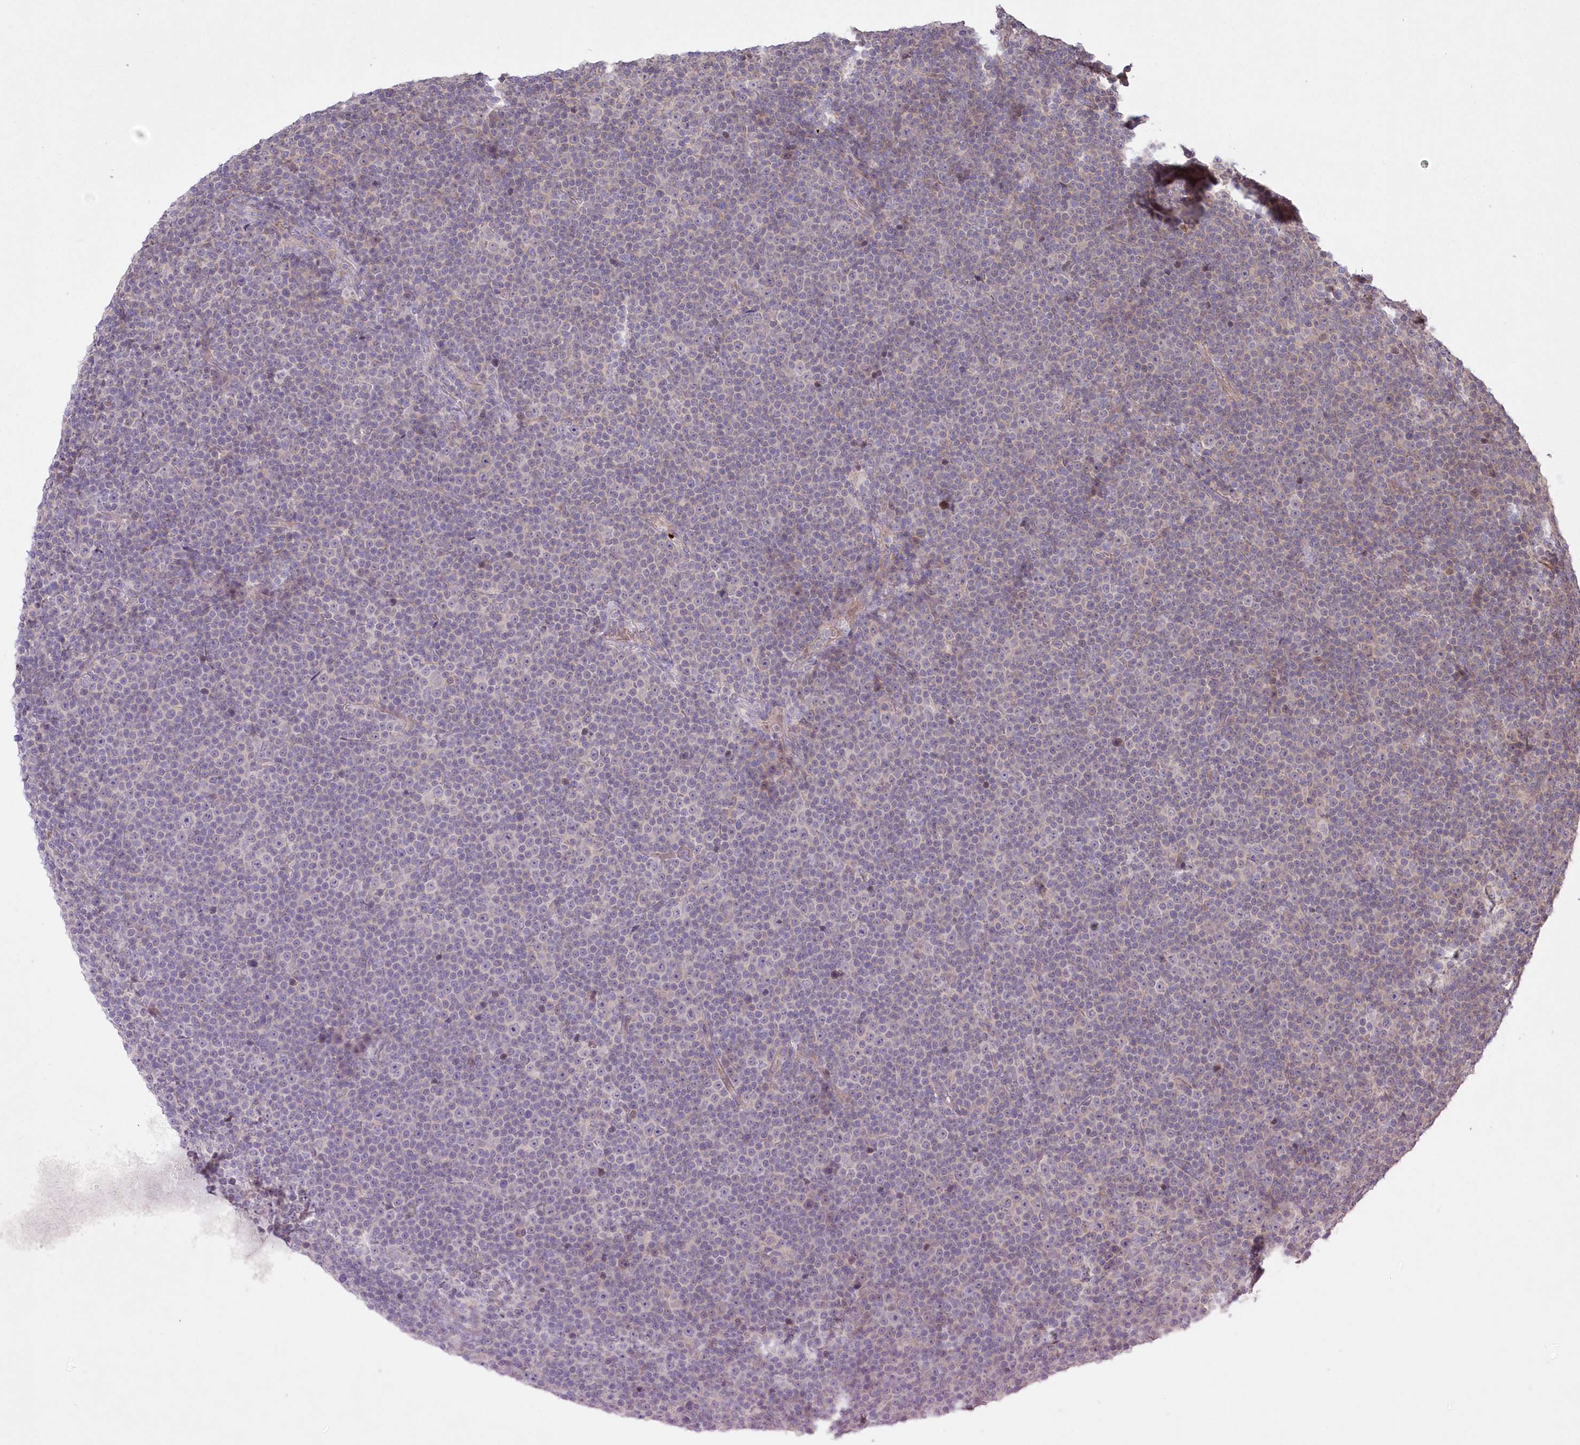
{"staining": {"intensity": "negative", "quantity": "none", "location": "none"}, "tissue": "lymphoma", "cell_type": "Tumor cells", "image_type": "cancer", "snomed": [{"axis": "morphology", "description": "Malignant lymphoma, non-Hodgkin's type, Low grade"}, {"axis": "topography", "description": "Lymph node"}], "caption": "Immunohistochemical staining of malignant lymphoma, non-Hodgkin's type (low-grade) exhibits no significant expression in tumor cells. The staining is performed using DAB brown chromogen with nuclei counter-stained in using hematoxylin.", "gene": "WBP1L", "patient": {"sex": "female", "age": 67}}